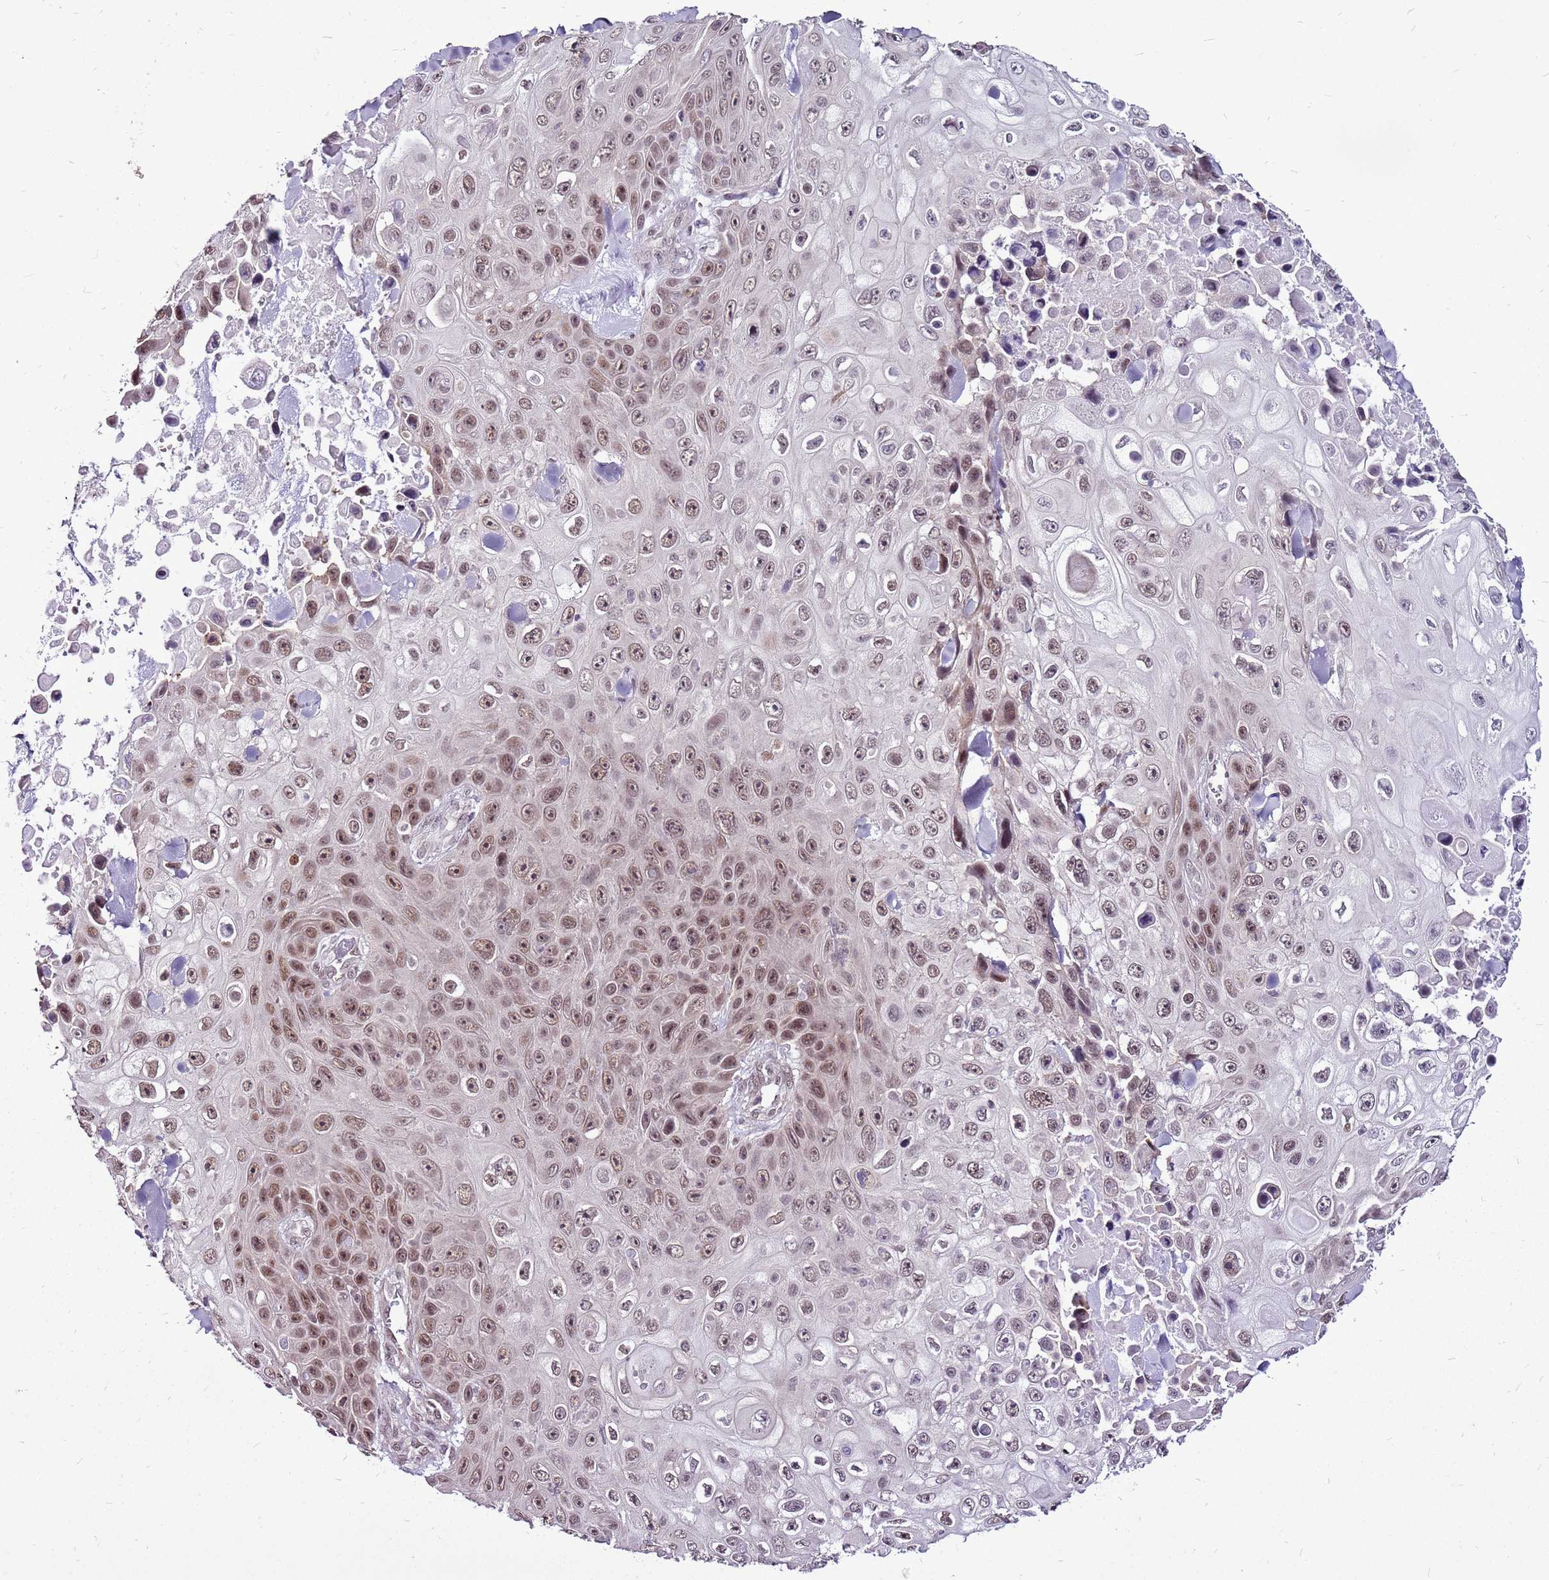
{"staining": {"intensity": "moderate", "quantity": ">75%", "location": "nuclear"}, "tissue": "skin cancer", "cell_type": "Tumor cells", "image_type": "cancer", "snomed": [{"axis": "morphology", "description": "Squamous cell carcinoma, NOS"}, {"axis": "topography", "description": "Skin"}], "caption": "This photomicrograph reveals skin cancer stained with IHC to label a protein in brown. The nuclear of tumor cells show moderate positivity for the protein. Nuclei are counter-stained blue.", "gene": "CCDC166", "patient": {"sex": "male", "age": 82}}